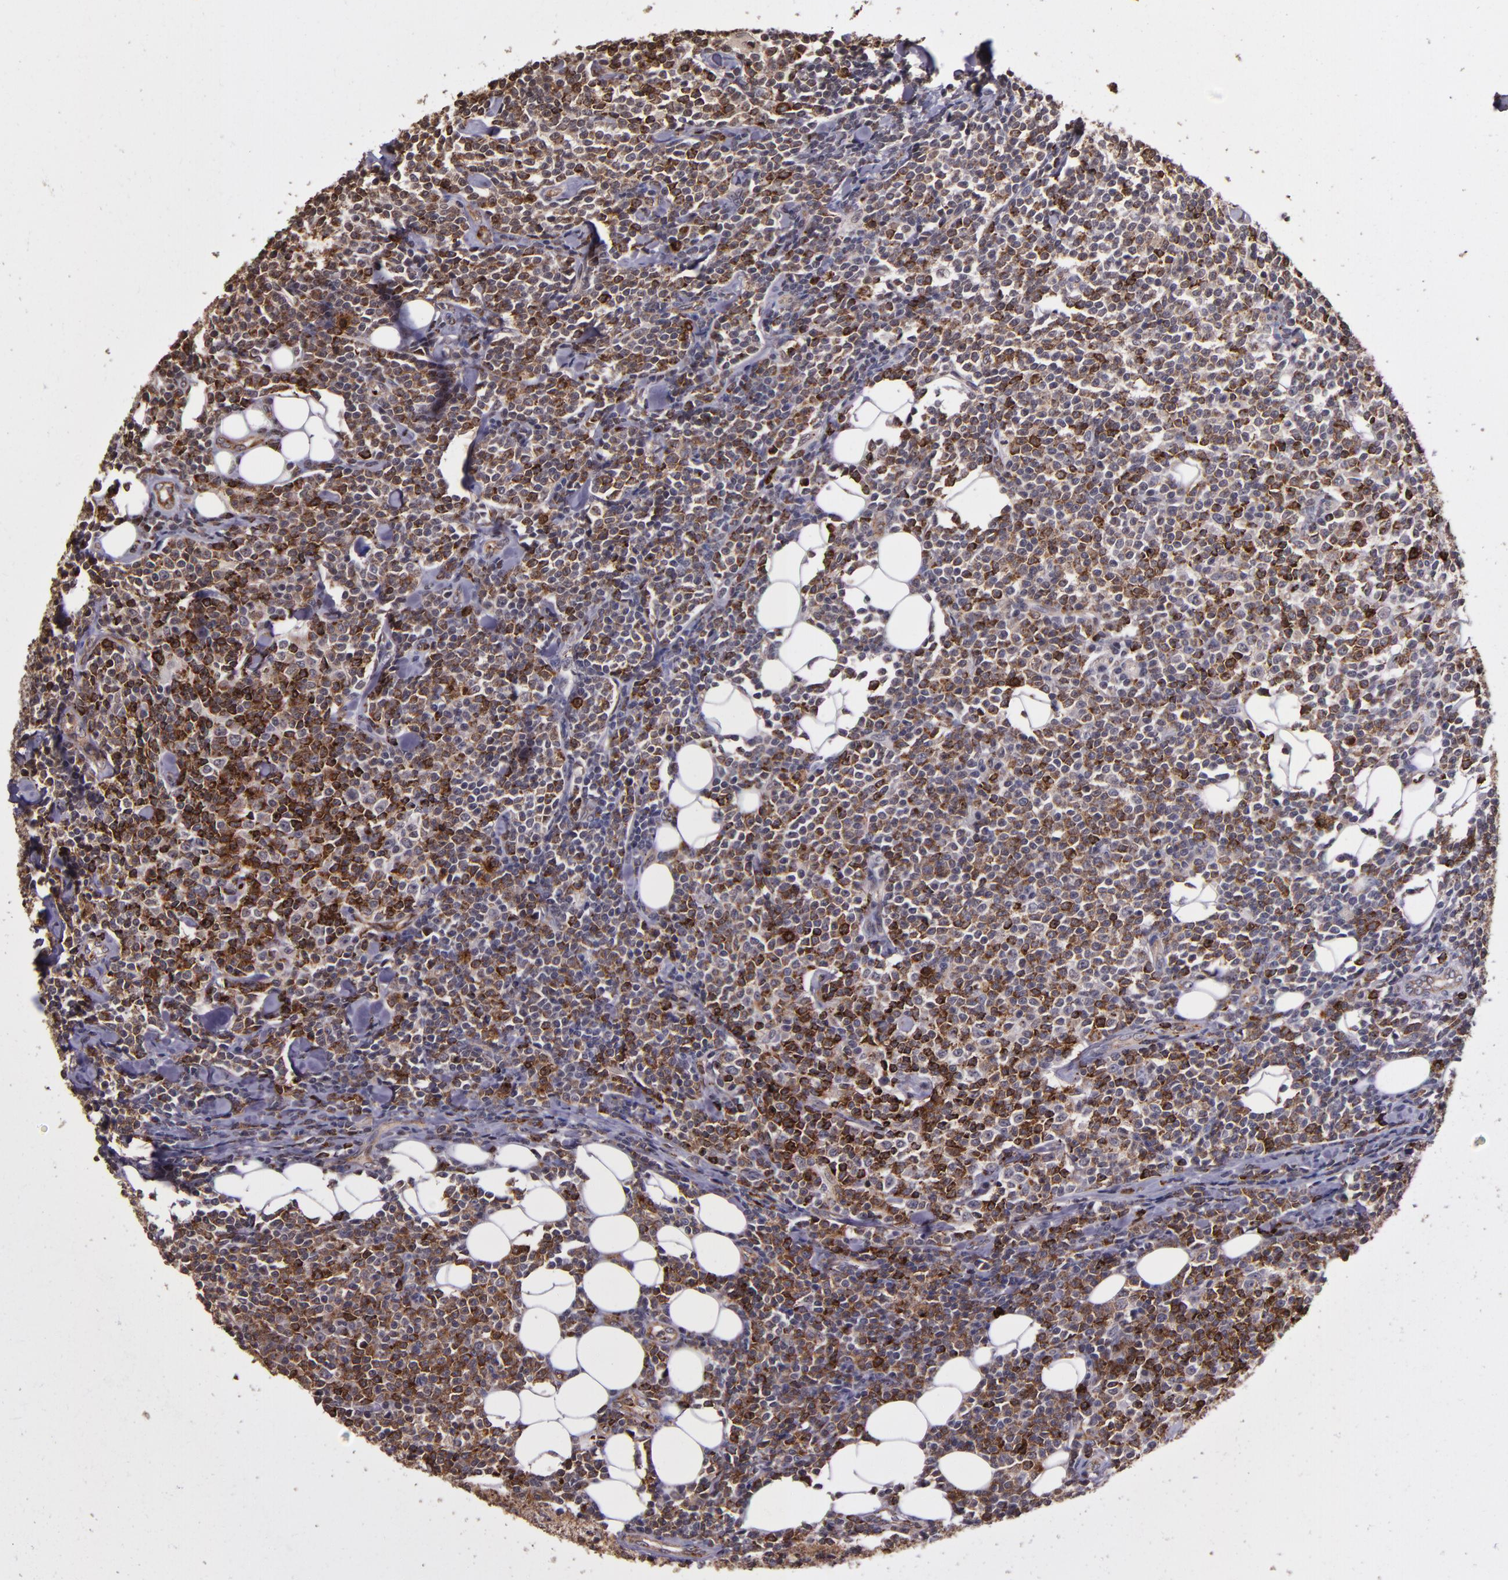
{"staining": {"intensity": "moderate", "quantity": ">75%", "location": "cytoplasmic/membranous"}, "tissue": "lymphoma", "cell_type": "Tumor cells", "image_type": "cancer", "snomed": [{"axis": "morphology", "description": "Malignant lymphoma, non-Hodgkin's type, Low grade"}, {"axis": "topography", "description": "Soft tissue"}], "caption": "IHC of human lymphoma displays medium levels of moderate cytoplasmic/membranous staining in about >75% of tumor cells. IHC stains the protein of interest in brown and the nuclei are stained blue.", "gene": "SLC2A3", "patient": {"sex": "male", "age": 92}}